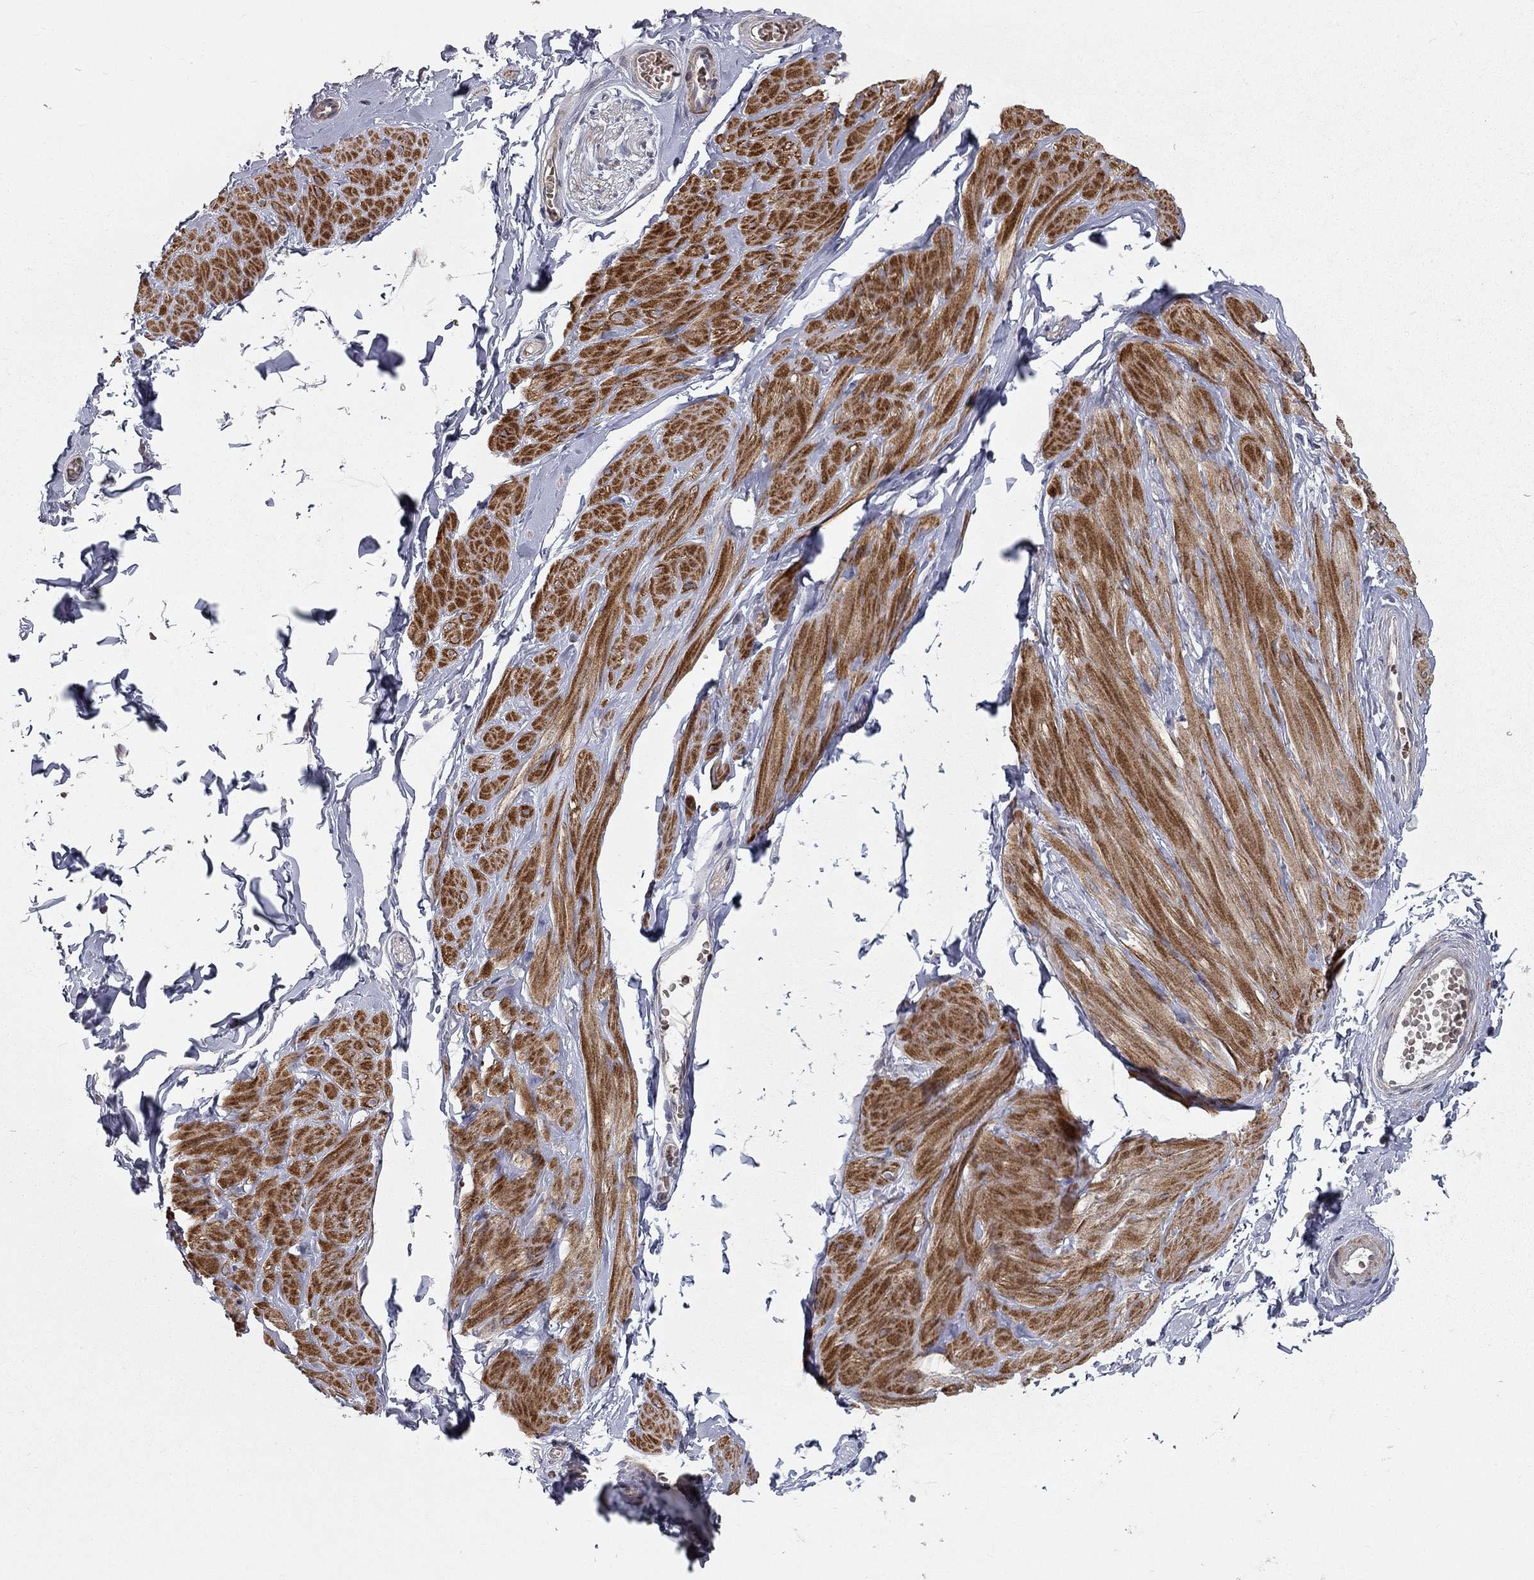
{"staining": {"intensity": "negative", "quantity": "none", "location": "none"}, "tissue": "adipose tissue", "cell_type": "Adipocytes", "image_type": "normal", "snomed": [{"axis": "morphology", "description": "Normal tissue, NOS"}, {"axis": "topography", "description": "Smooth muscle"}, {"axis": "topography", "description": "Peripheral nerve tissue"}], "caption": "An IHC photomicrograph of normal adipose tissue is shown. There is no staining in adipocytes of adipose tissue. (Stains: DAB immunohistochemistry with hematoxylin counter stain, Microscopy: brightfield microscopy at high magnification).", "gene": "KANSL1L", "patient": {"sex": "male", "age": 22}}